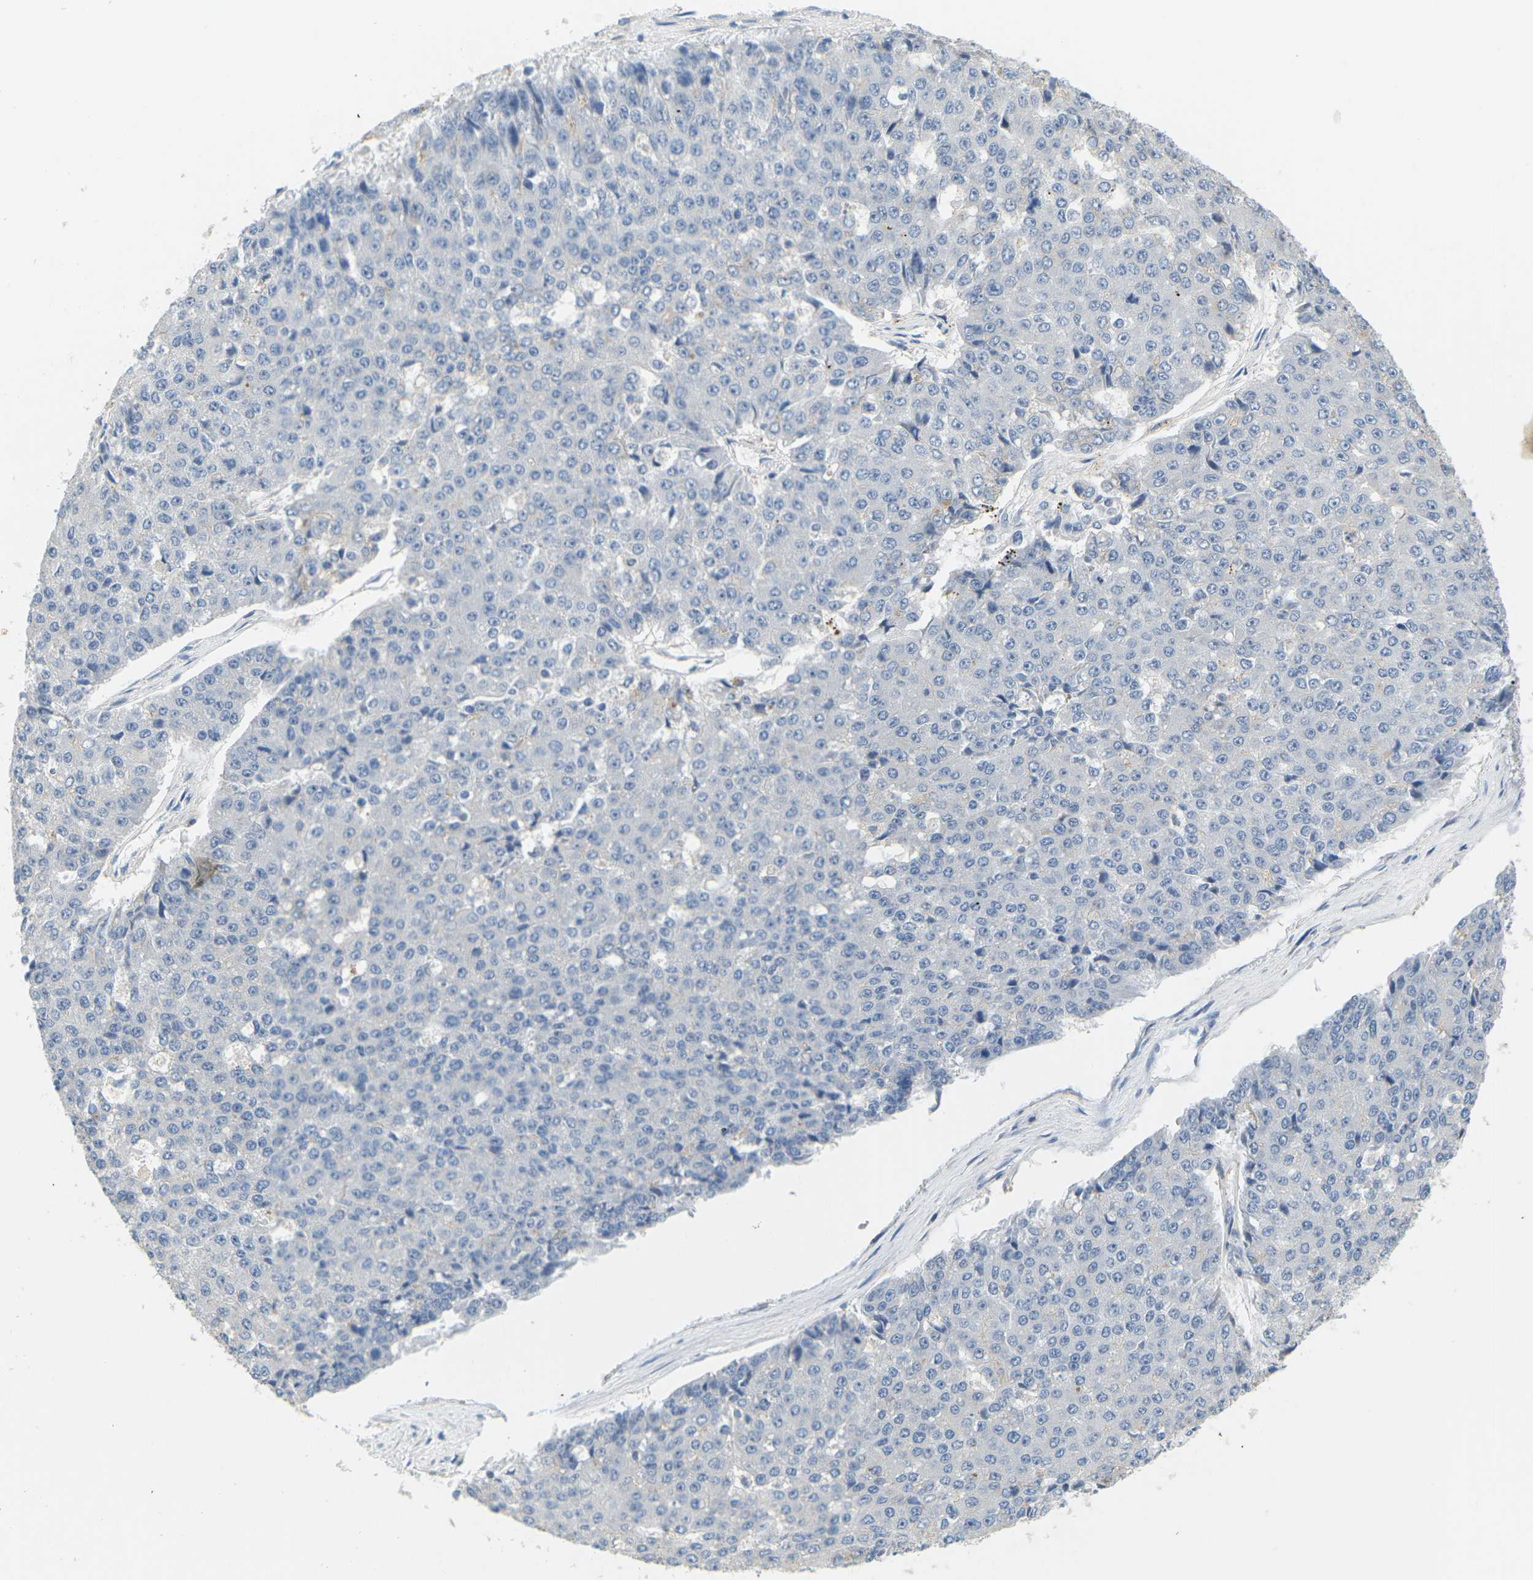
{"staining": {"intensity": "negative", "quantity": "none", "location": "none"}, "tissue": "pancreatic cancer", "cell_type": "Tumor cells", "image_type": "cancer", "snomed": [{"axis": "morphology", "description": "Adenocarcinoma, NOS"}, {"axis": "topography", "description": "Pancreas"}], "caption": "IHC photomicrograph of neoplastic tissue: pancreatic cancer (adenocarcinoma) stained with DAB exhibits no significant protein positivity in tumor cells.", "gene": "CD300E", "patient": {"sex": "male", "age": 50}}